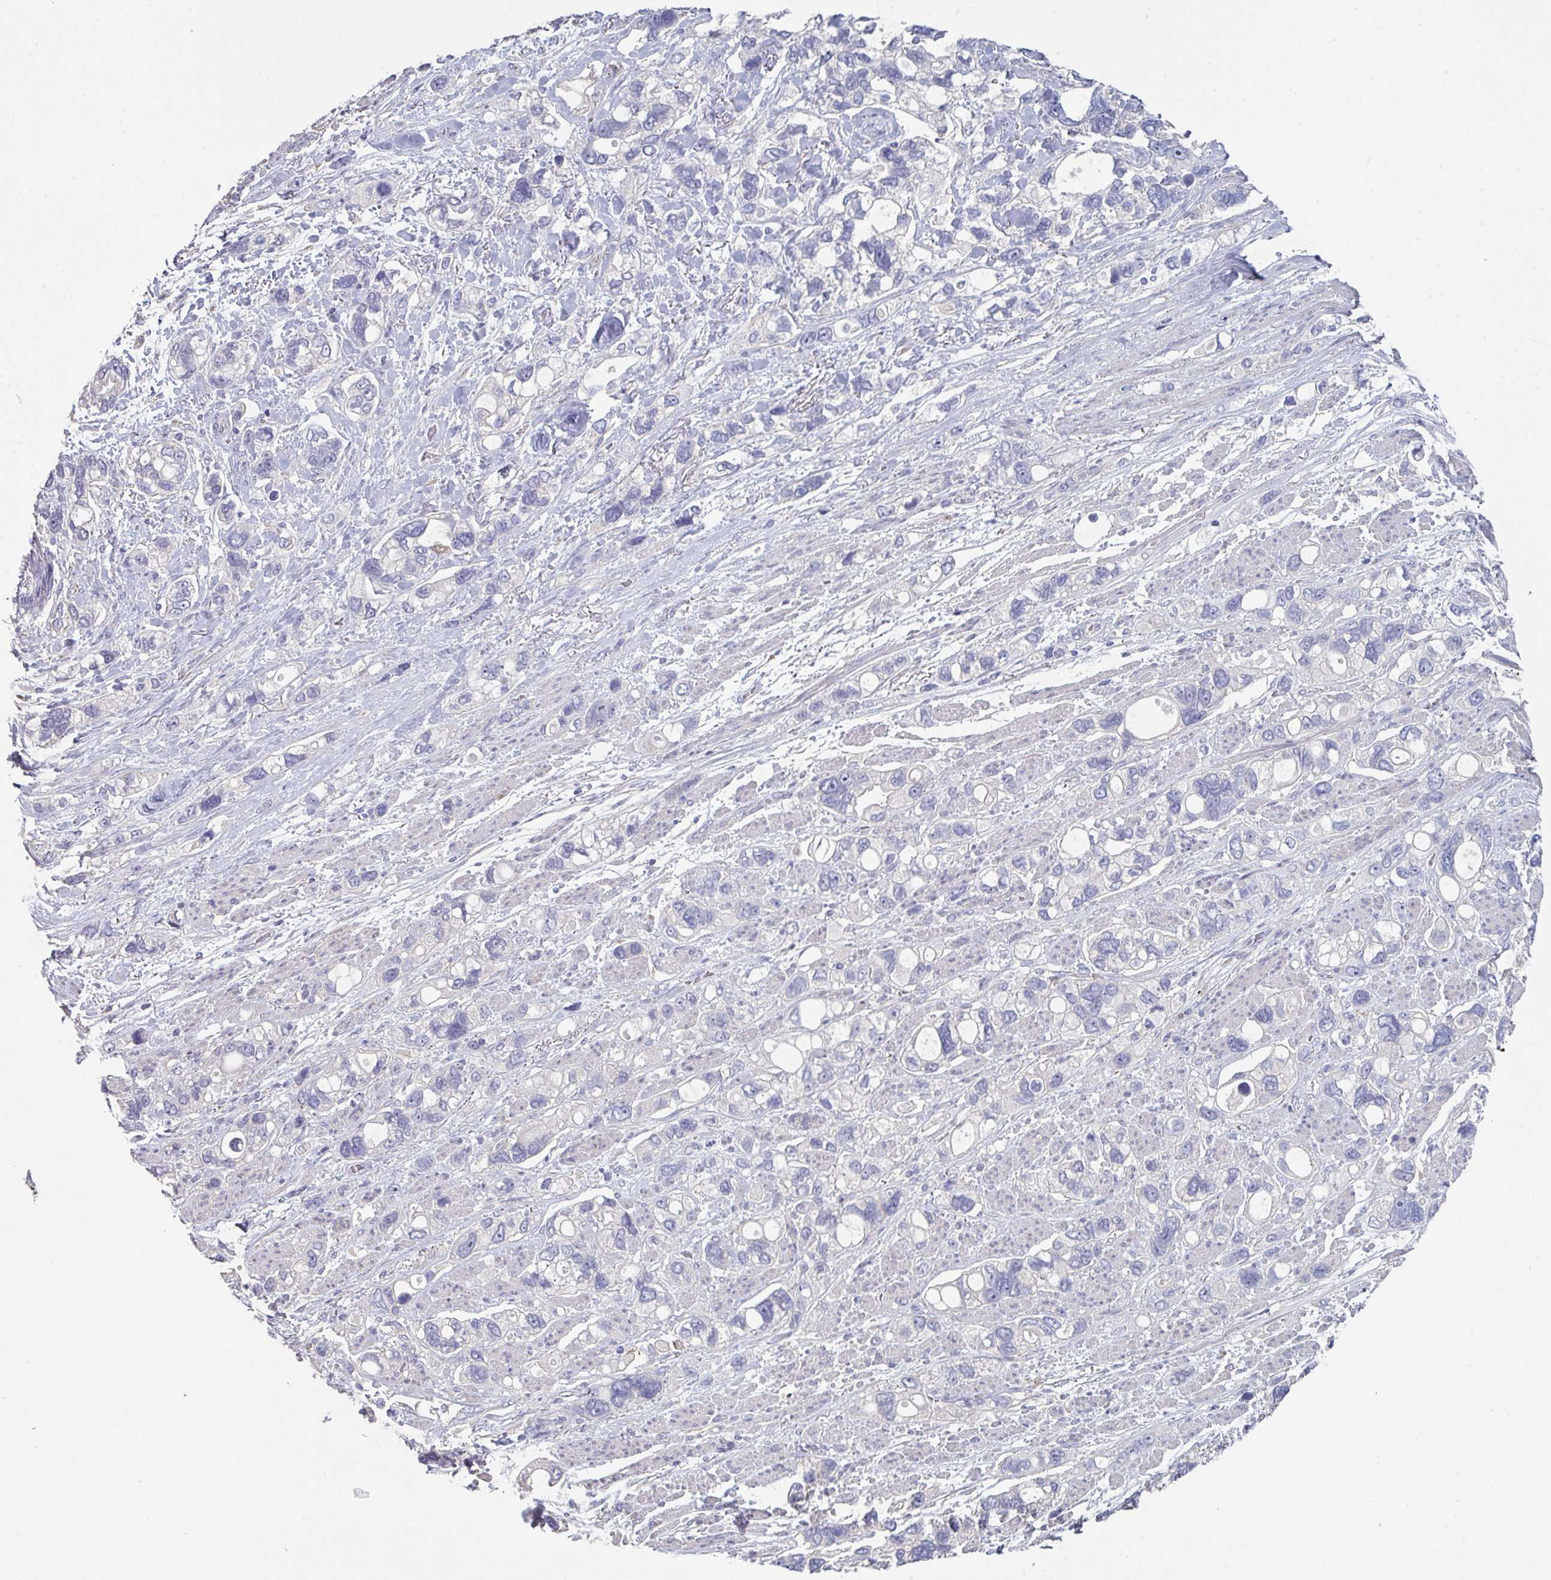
{"staining": {"intensity": "negative", "quantity": "none", "location": "none"}, "tissue": "stomach cancer", "cell_type": "Tumor cells", "image_type": "cancer", "snomed": [{"axis": "morphology", "description": "Adenocarcinoma, NOS"}, {"axis": "topography", "description": "Stomach, upper"}], "caption": "A histopathology image of human stomach cancer (adenocarcinoma) is negative for staining in tumor cells.", "gene": "HGFAC", "patient": {"sex": "female", "age": 81}}